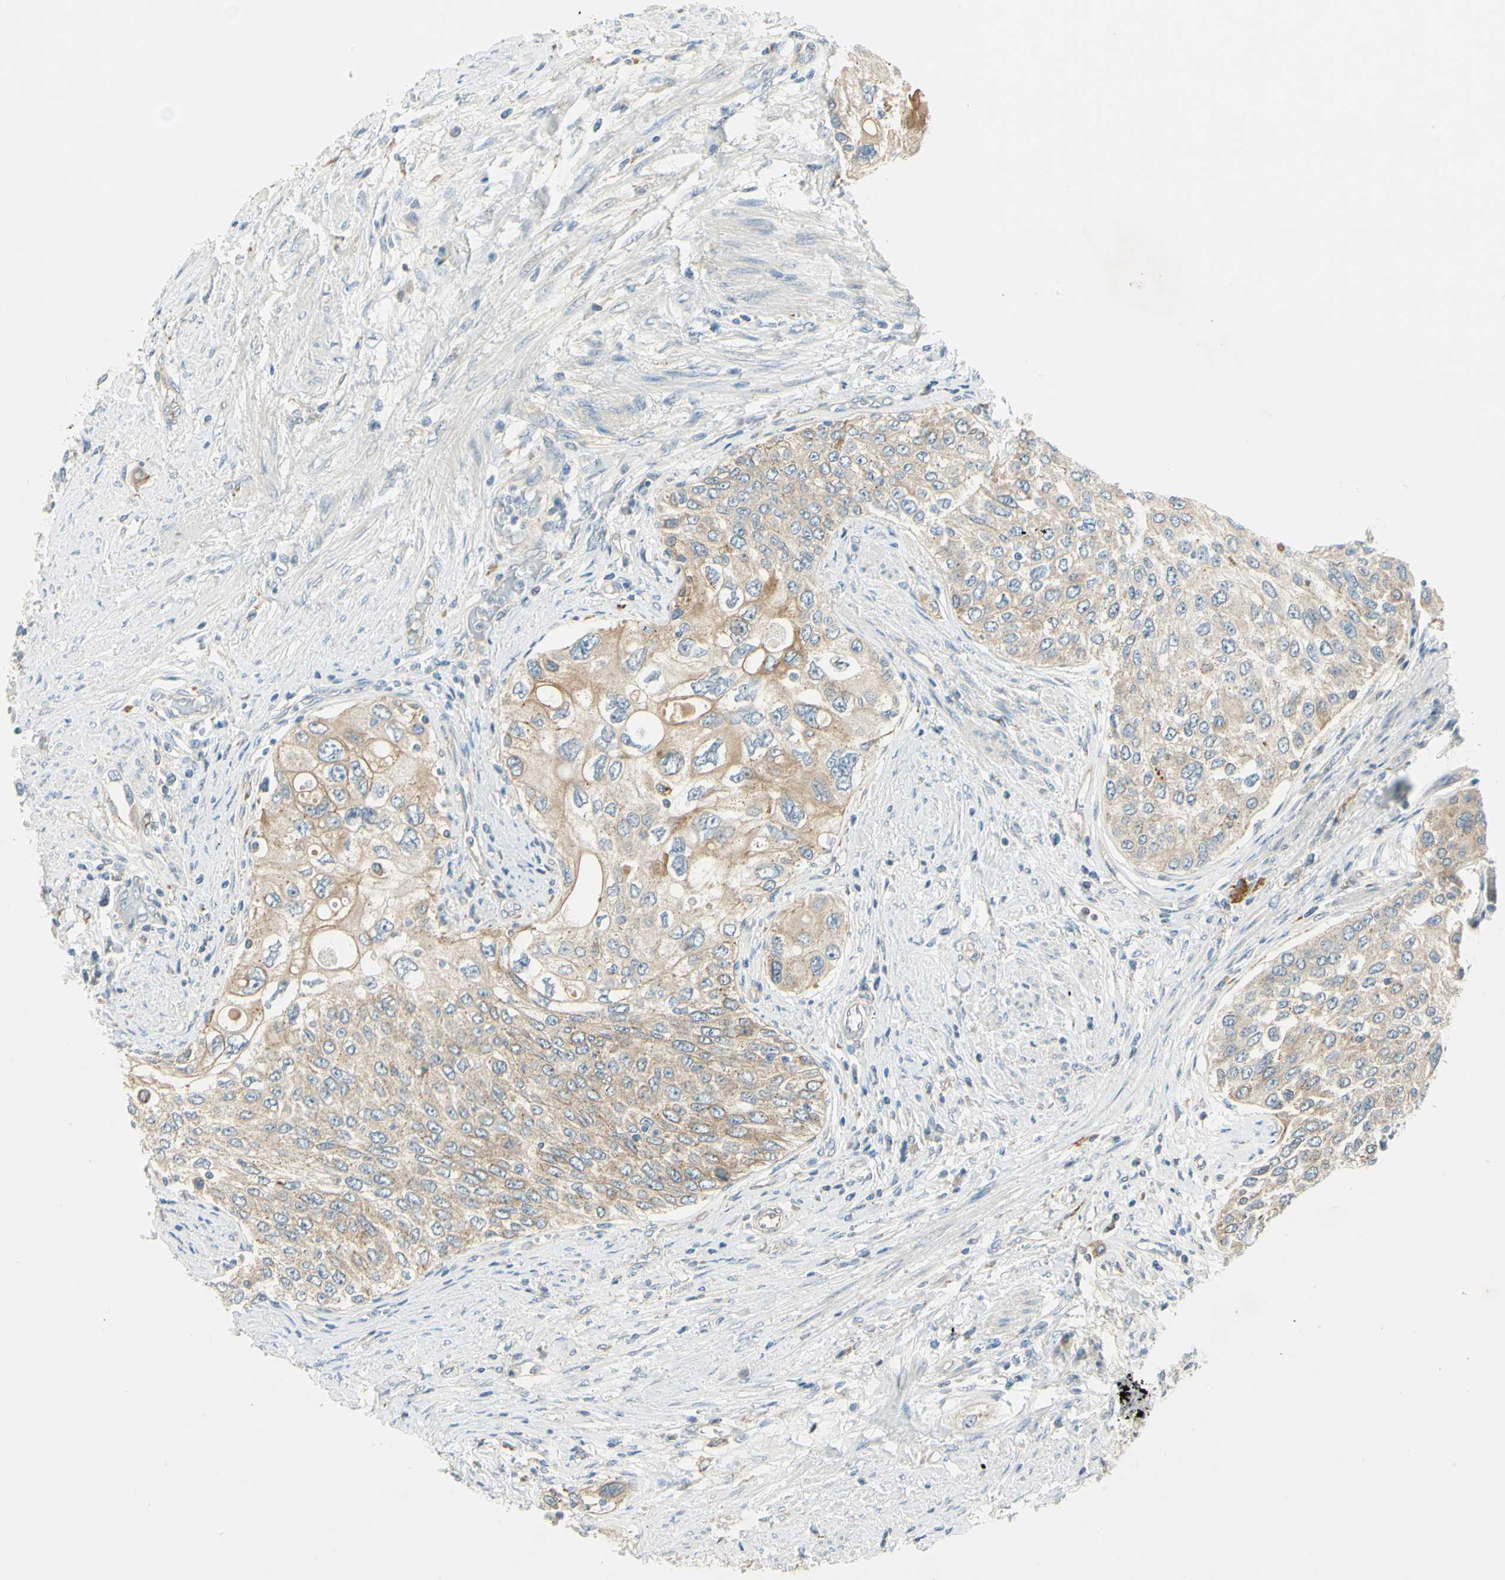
{"staining": {"intensity": "moderate", "quantity": "25%-75%", "location": "cytoplasmic/membranous"}, "tissue": "urothelial cancer", "cell_type": "Tumor cells", "image_type": "cancer", "snomed": [{"axis": "morphology", "description": "Urothelial carcinoma, High grade"}, {"axis": "topography", "description": "Urinary bladder"}], "caption": "A high-resolution micrograph shows IHC staining of urothelial cancer, which demonstrates moderate cytoplasmic/membranous positivity in approximately 25%-75% of tumor cells.", "gene": "LAMA3", "patient": {"sex": "female", "age": 56}}